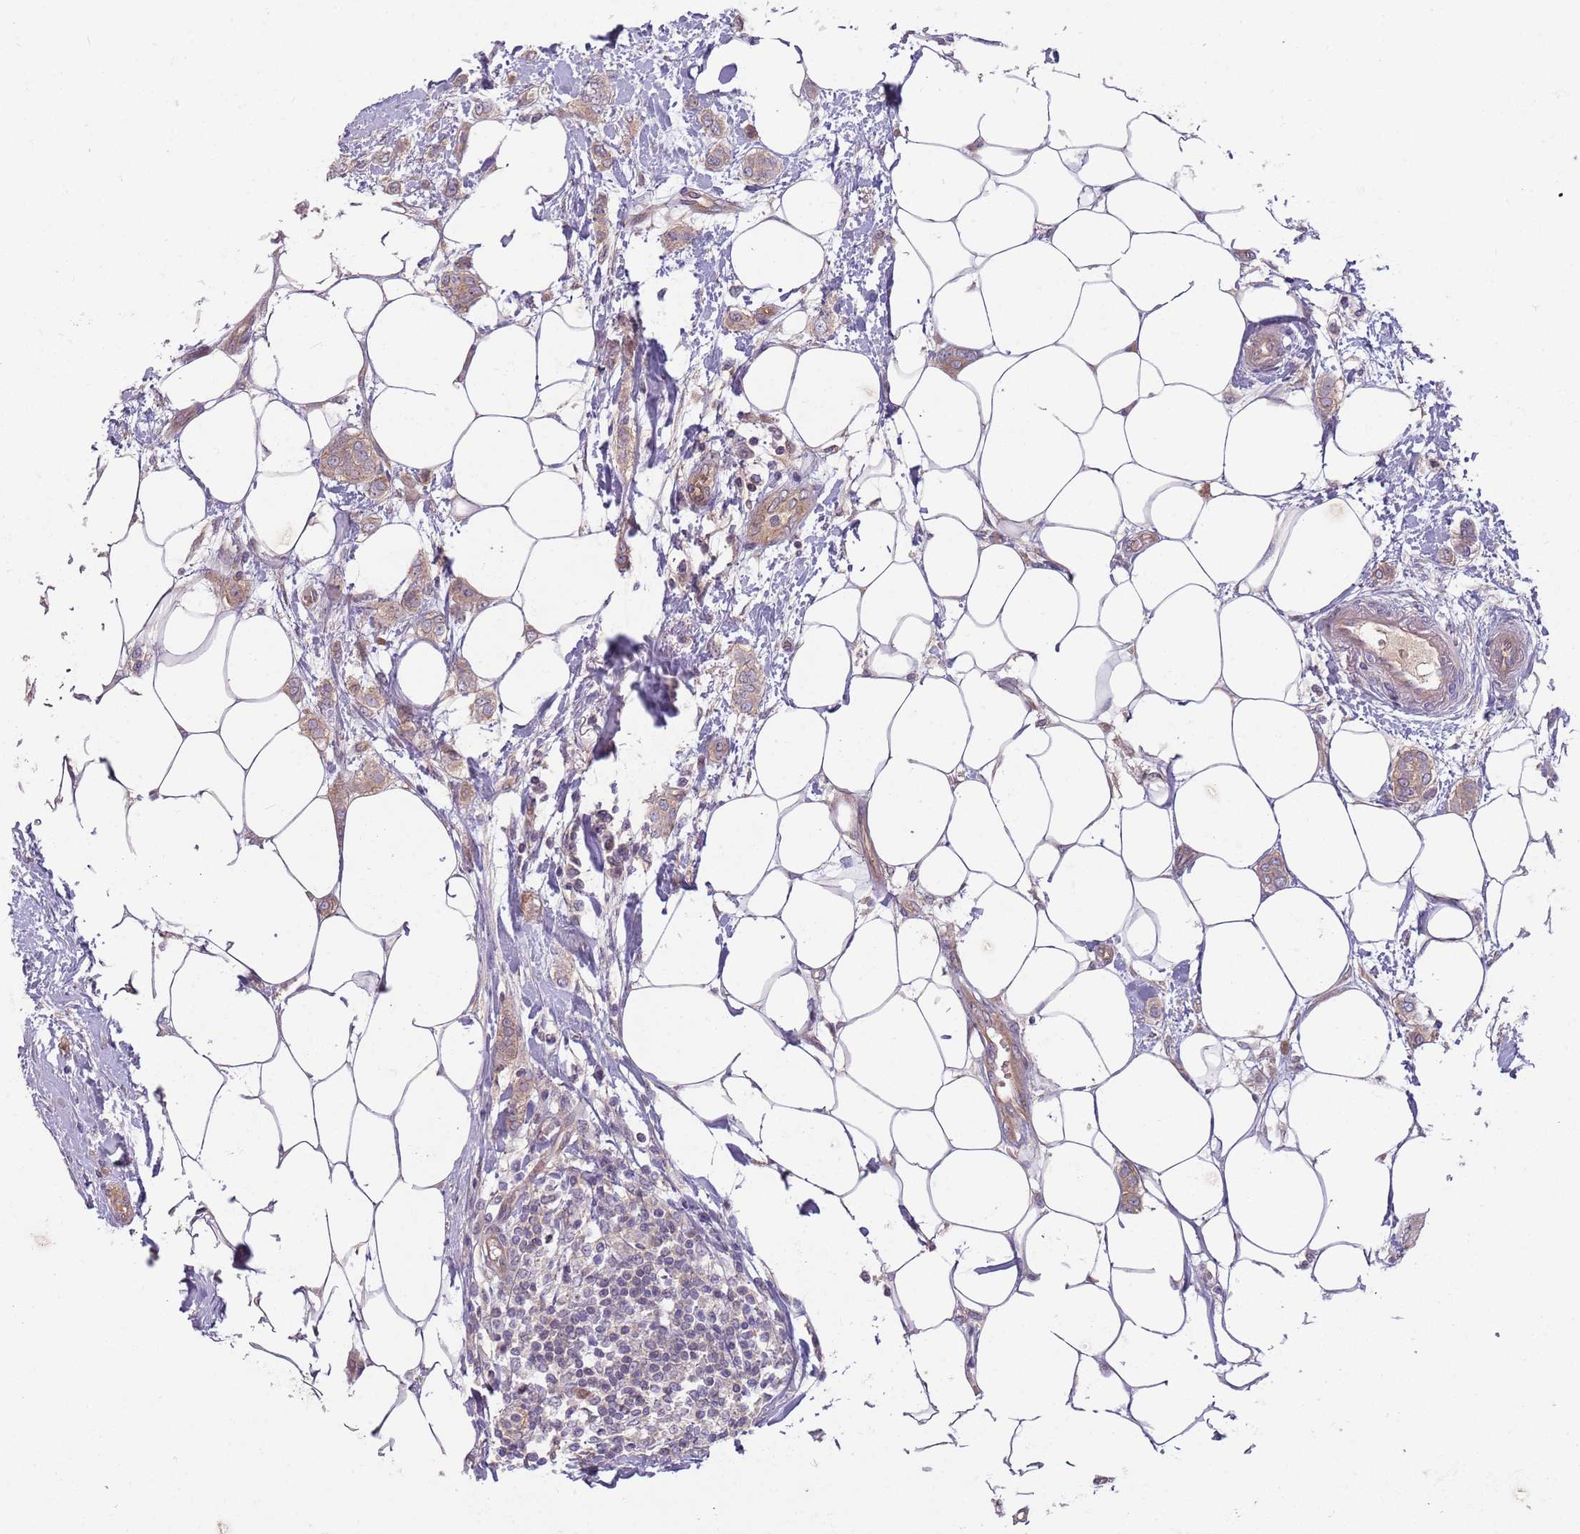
{"staining": {"intensity": "weak", "quantity": "25%-75%", "location": "cytoplasmic/membranous"}, "tissue": "breast cancer", "cell_type": "Tumor cells", "image_type": "cancer", "snomed": [{"axis": "morphology", "description": "Duct carcinoma"}, {"axis": "topography", "description": "Breast"}], "caption": "DAB (3,3'-diaminobenzidine) immunohistochemical staining of human breast infiltrating ductal carcinoma demonstrates weak cytoplasmic/membranous protein staining in about 25%-75% of tumor cells.", "gene": "SAV1", "patient": {"sex": "female", "age": 72}}